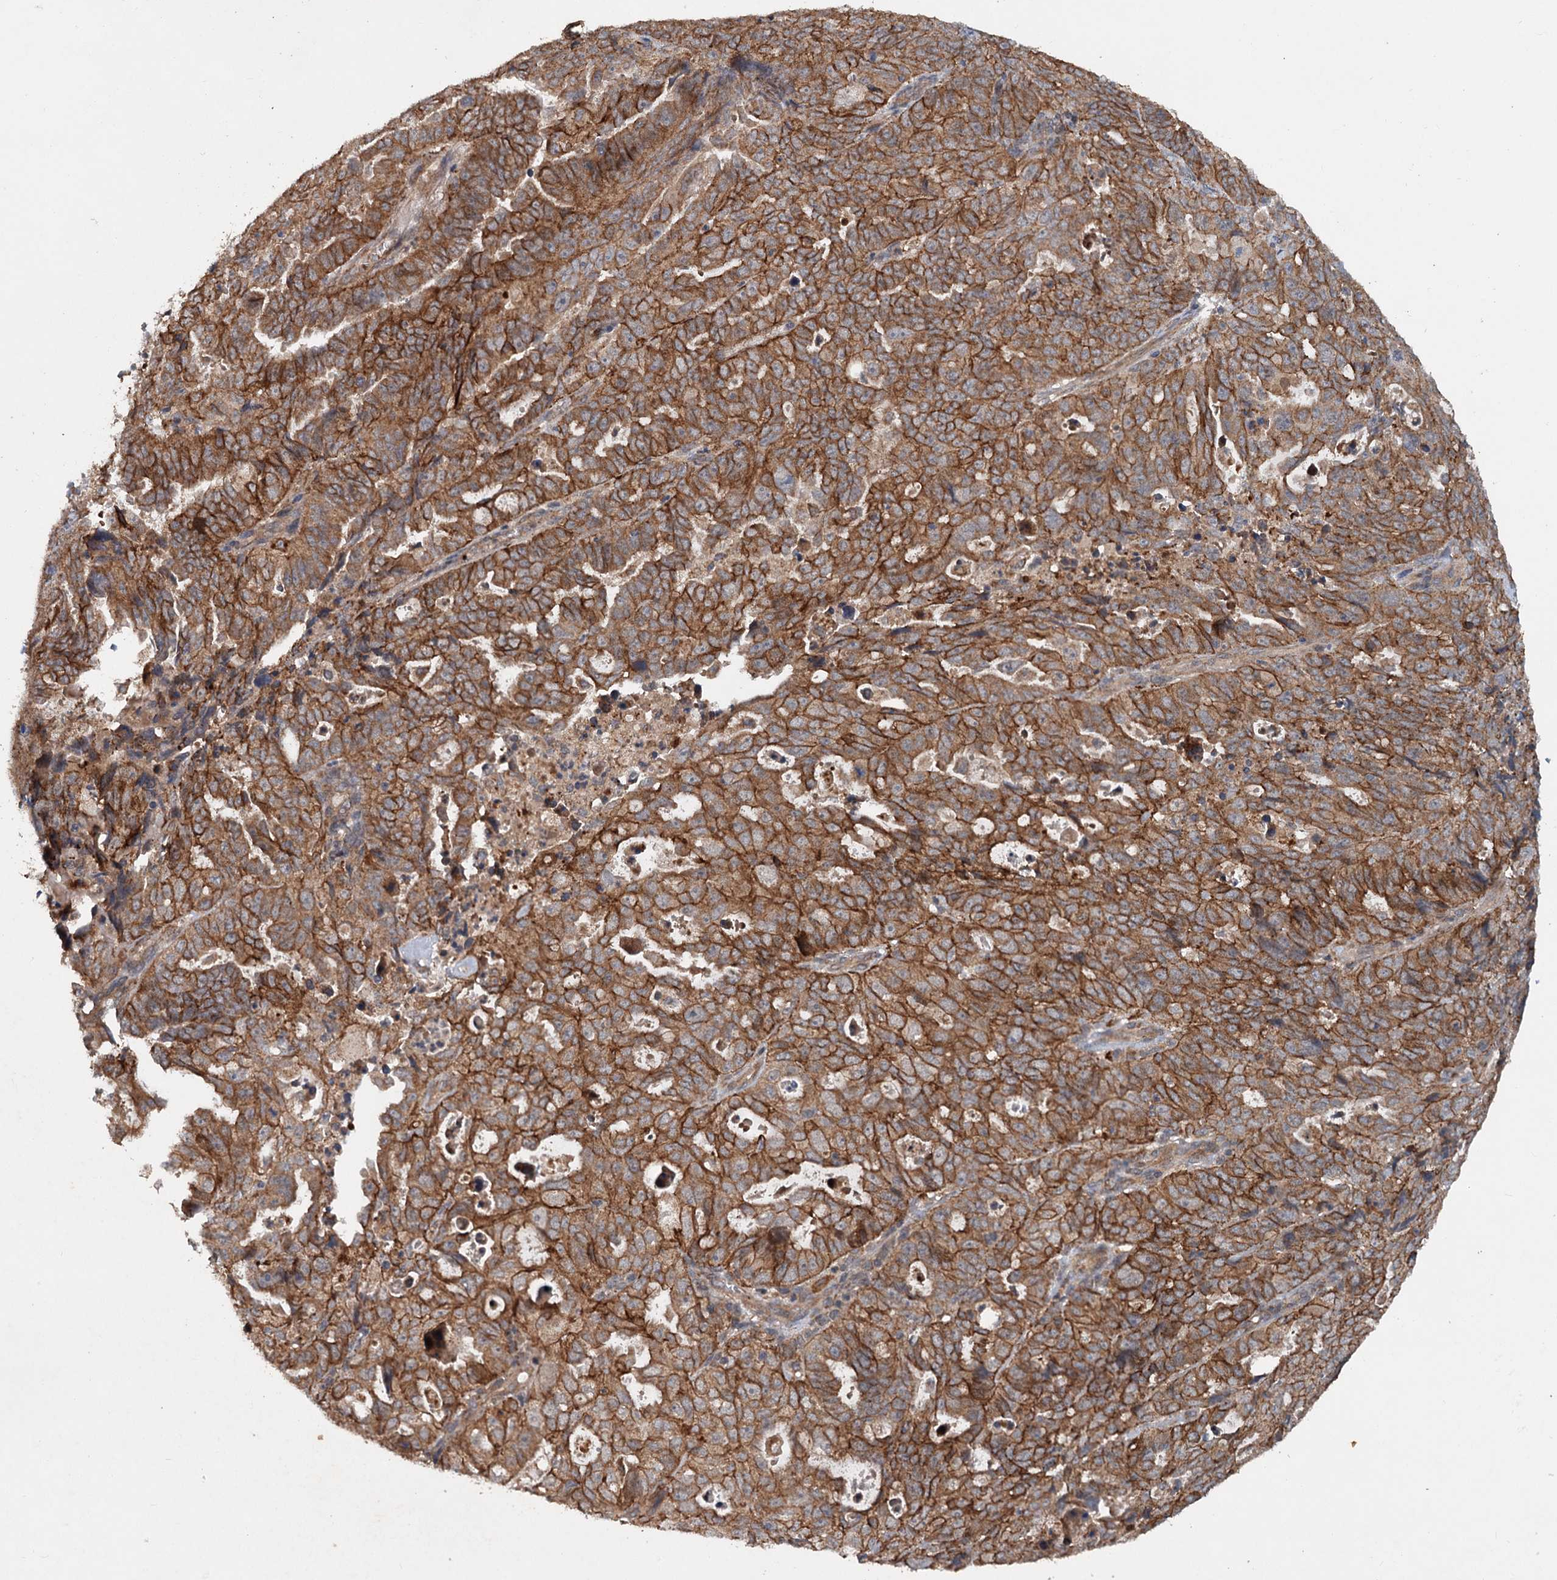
{"staining": {"intensity": "moderate", "quantity": ">75%", "location": "cytoplasmic/membranous"}, "tissue": "endometrial cancer", "cell_type": "Tumor cells", "image_type": "cancer", "snomed": [{"axis": "morphology", "description": "Adenocarcinoma, NOS"}, {"axis": "topography", "description": "Endometrium"}], "caption": "A brown stain highlights moderate cytoplasmic/membranous expression of a protein in human adenocarcinoma (endometrial) tumor cells.", "gene": "N4BP2L2", "patient": {"sex": "female", "age": 65}}